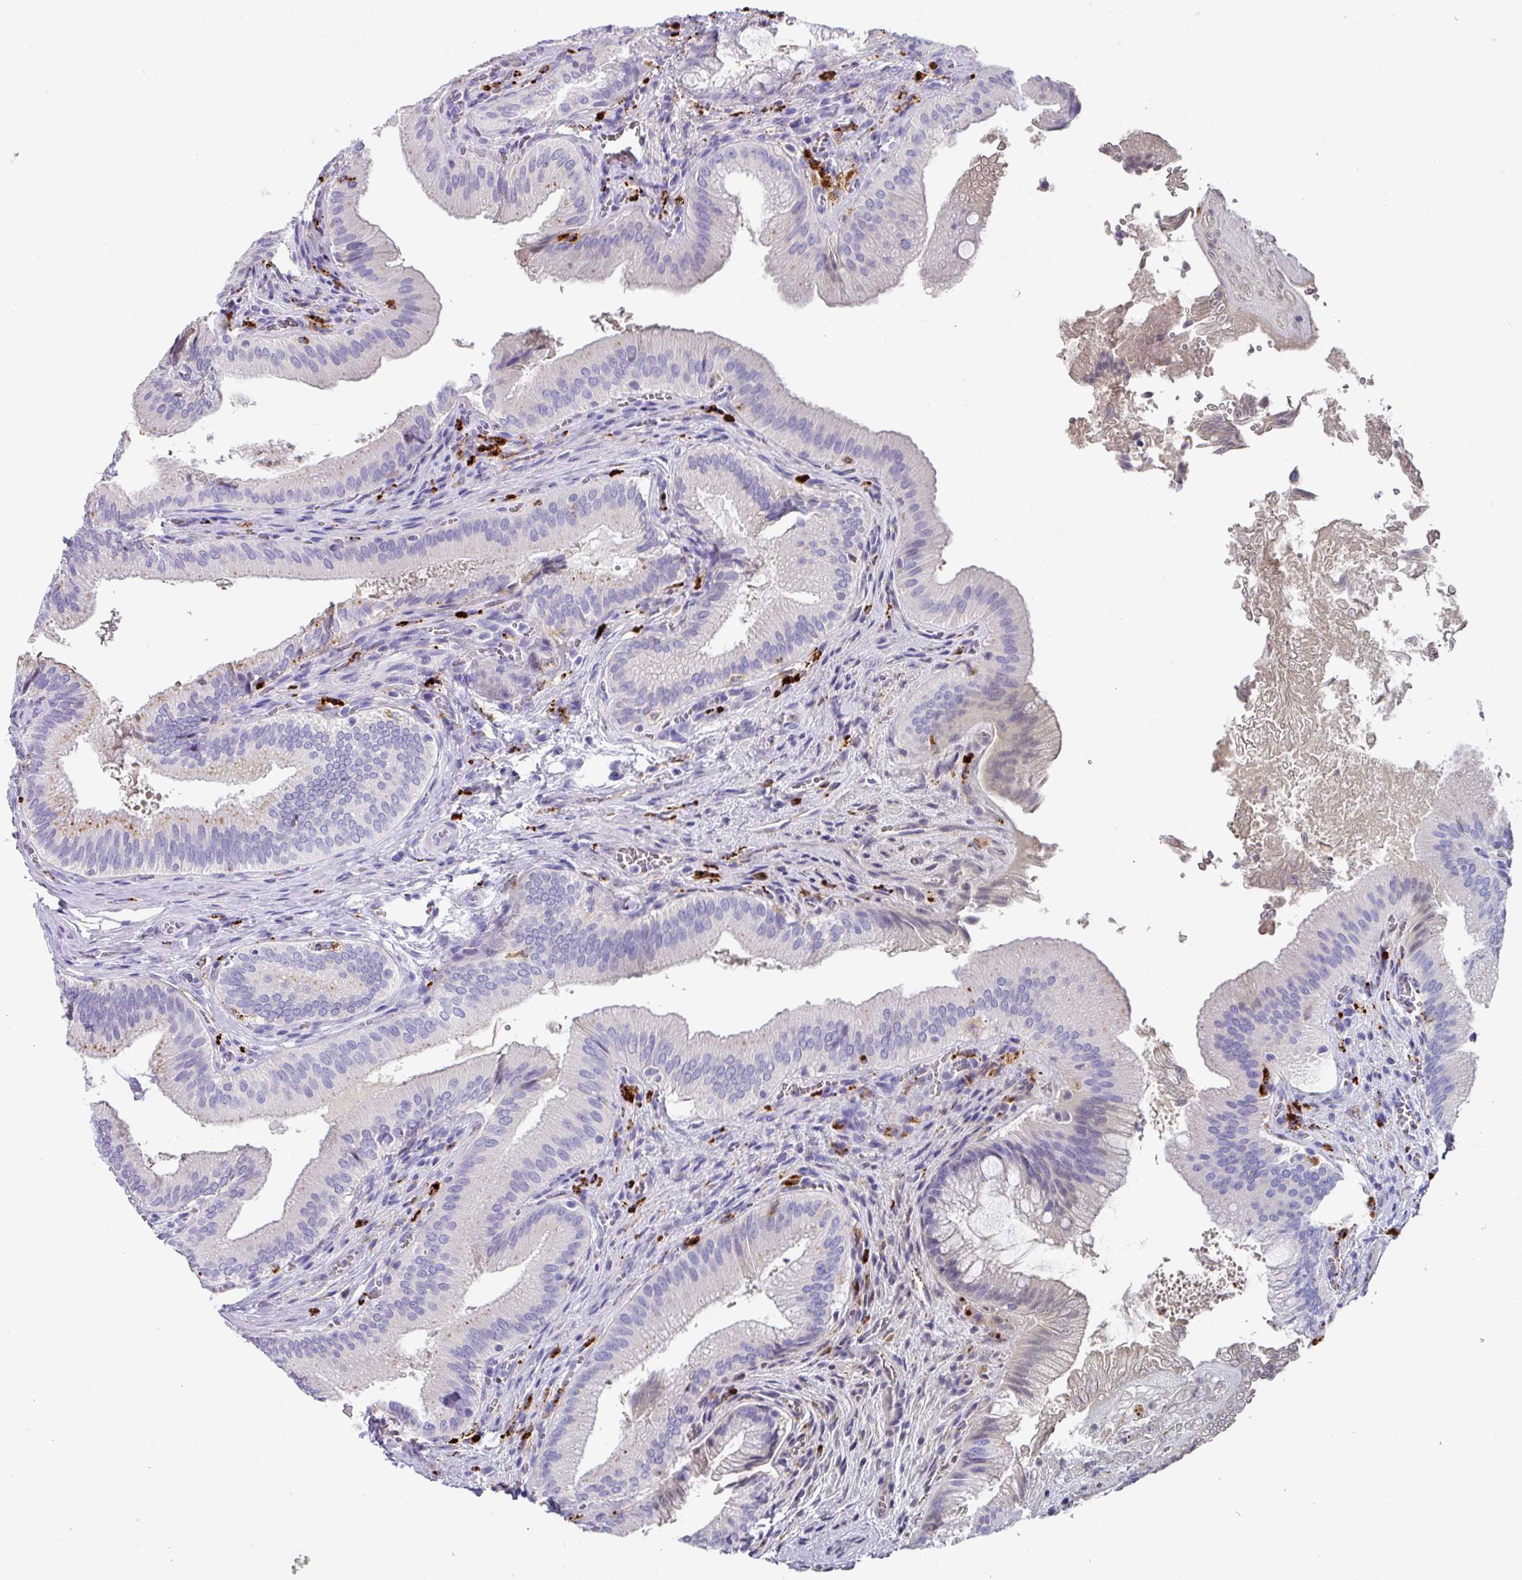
{"staining": {"intensity": "moderate", "quantity": "25%-75%", "location": "cytoplasmic/membranous"}, "tissue": "gallbladder", "cell_type": "Glandular cells", "image_type": "normal", "snomed": [{"axis": "morphology", "description": "Normal tissue, NOS"}, {"axis": "topography", "description": "Gallbladder"}], "caption": "Benign gallbladder displays moderate cytoplasmic/membranous expression in approximately 25%-75% of glandular cells, visualized by immunohistochemistry. The protein of interest is stained brown, and the nuclei are stained in blue (DAB (3,3'-diaminobenzidine) IHC with brightfield microscopy, high magnification).", "gene": "CPVL", "patient": {"sex": "male", "age": 17}}